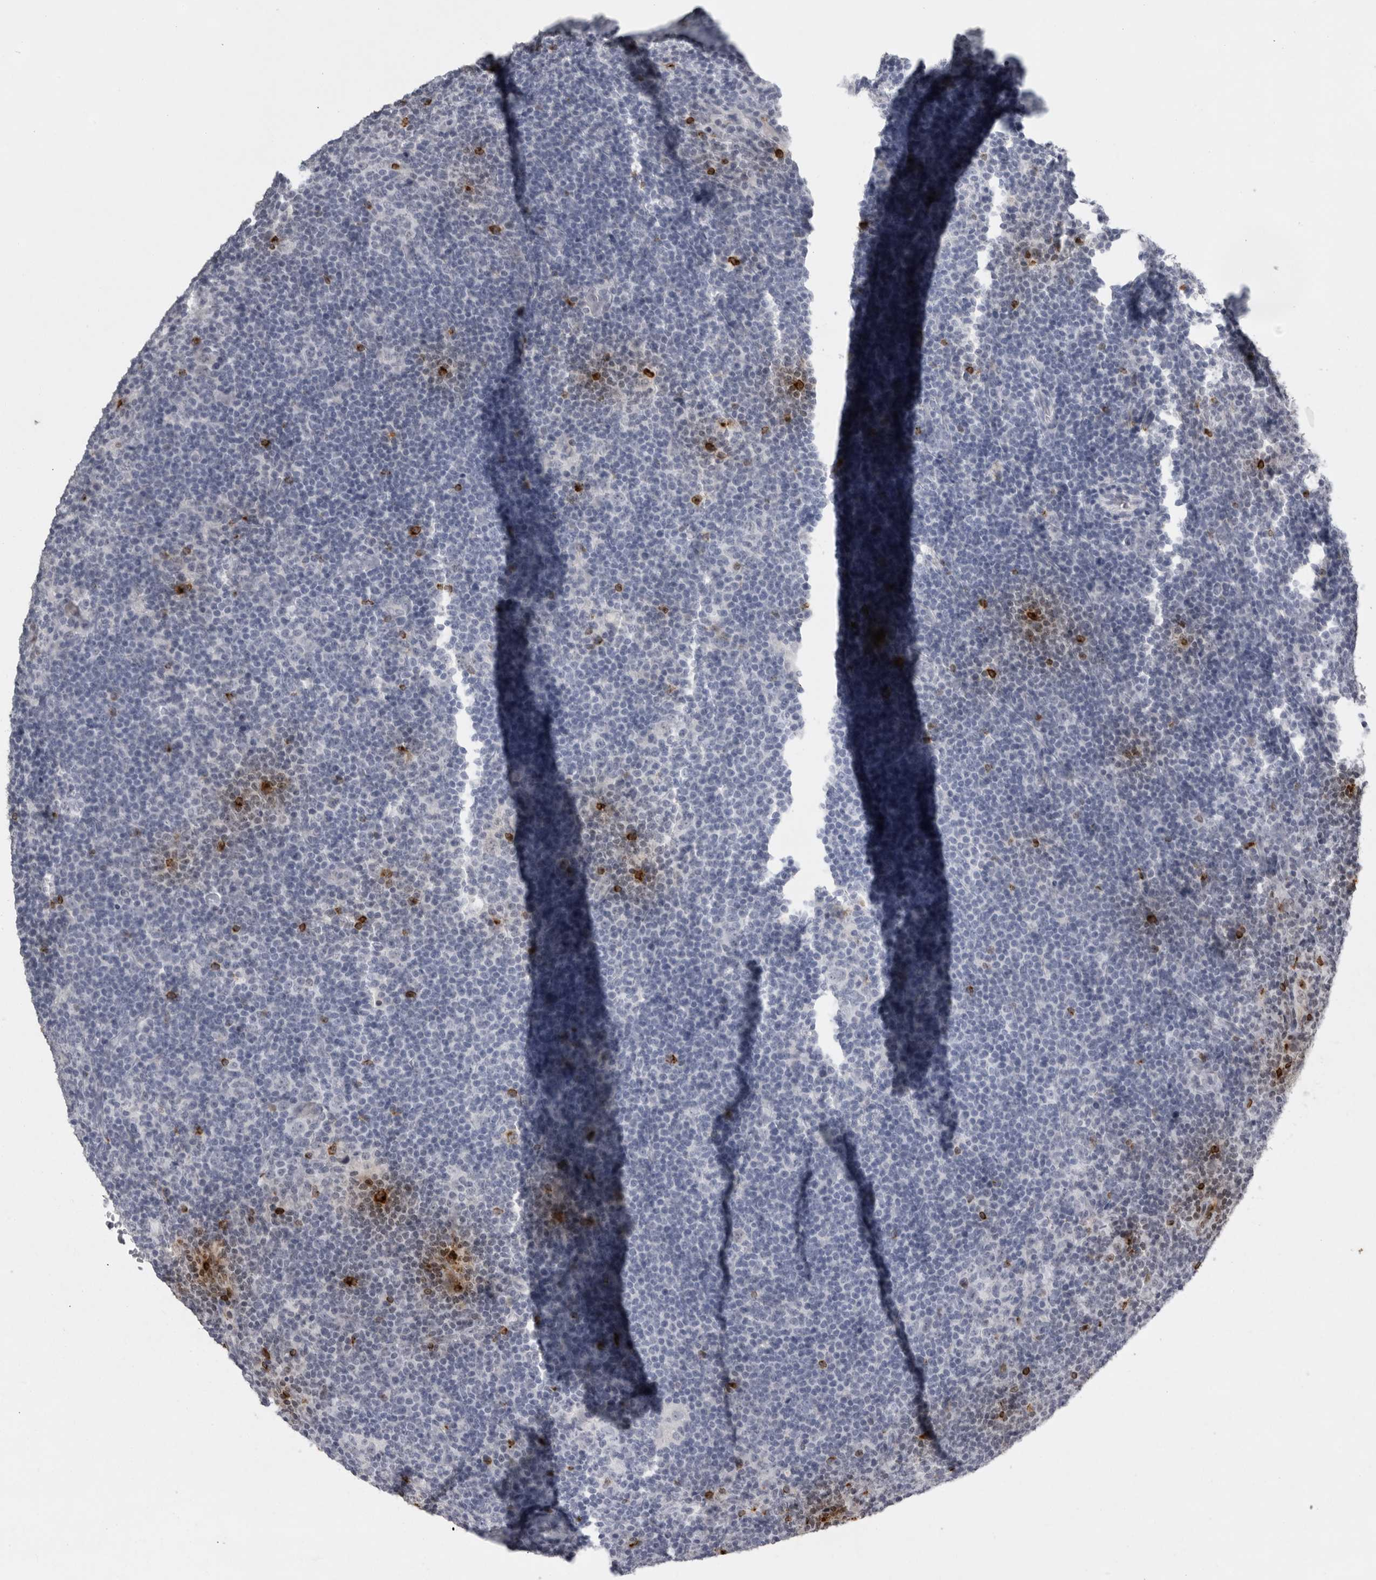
{"staining": {"intensity": "negative", "quantity": "none", "location": "none"}, "tissue": "lymphoma", "cell_type": "Tumor cells", "image_type": "cancer", "snomed": [{"axis": "morphology", "description": "Hodgkin's disease, NOS"}, {"axis": "topography", "description": "Lymph node"}], "caption": "Tumor cells are negative for brown protein staining in lymphoma. The staining was performed using DAB to visualize the protein expression in brown, while the nuclei were stained in blue with hematoxylin (Magnification: 20x).", "gene": "GNLY", "patient": {"sex": "female", "age": 57}}